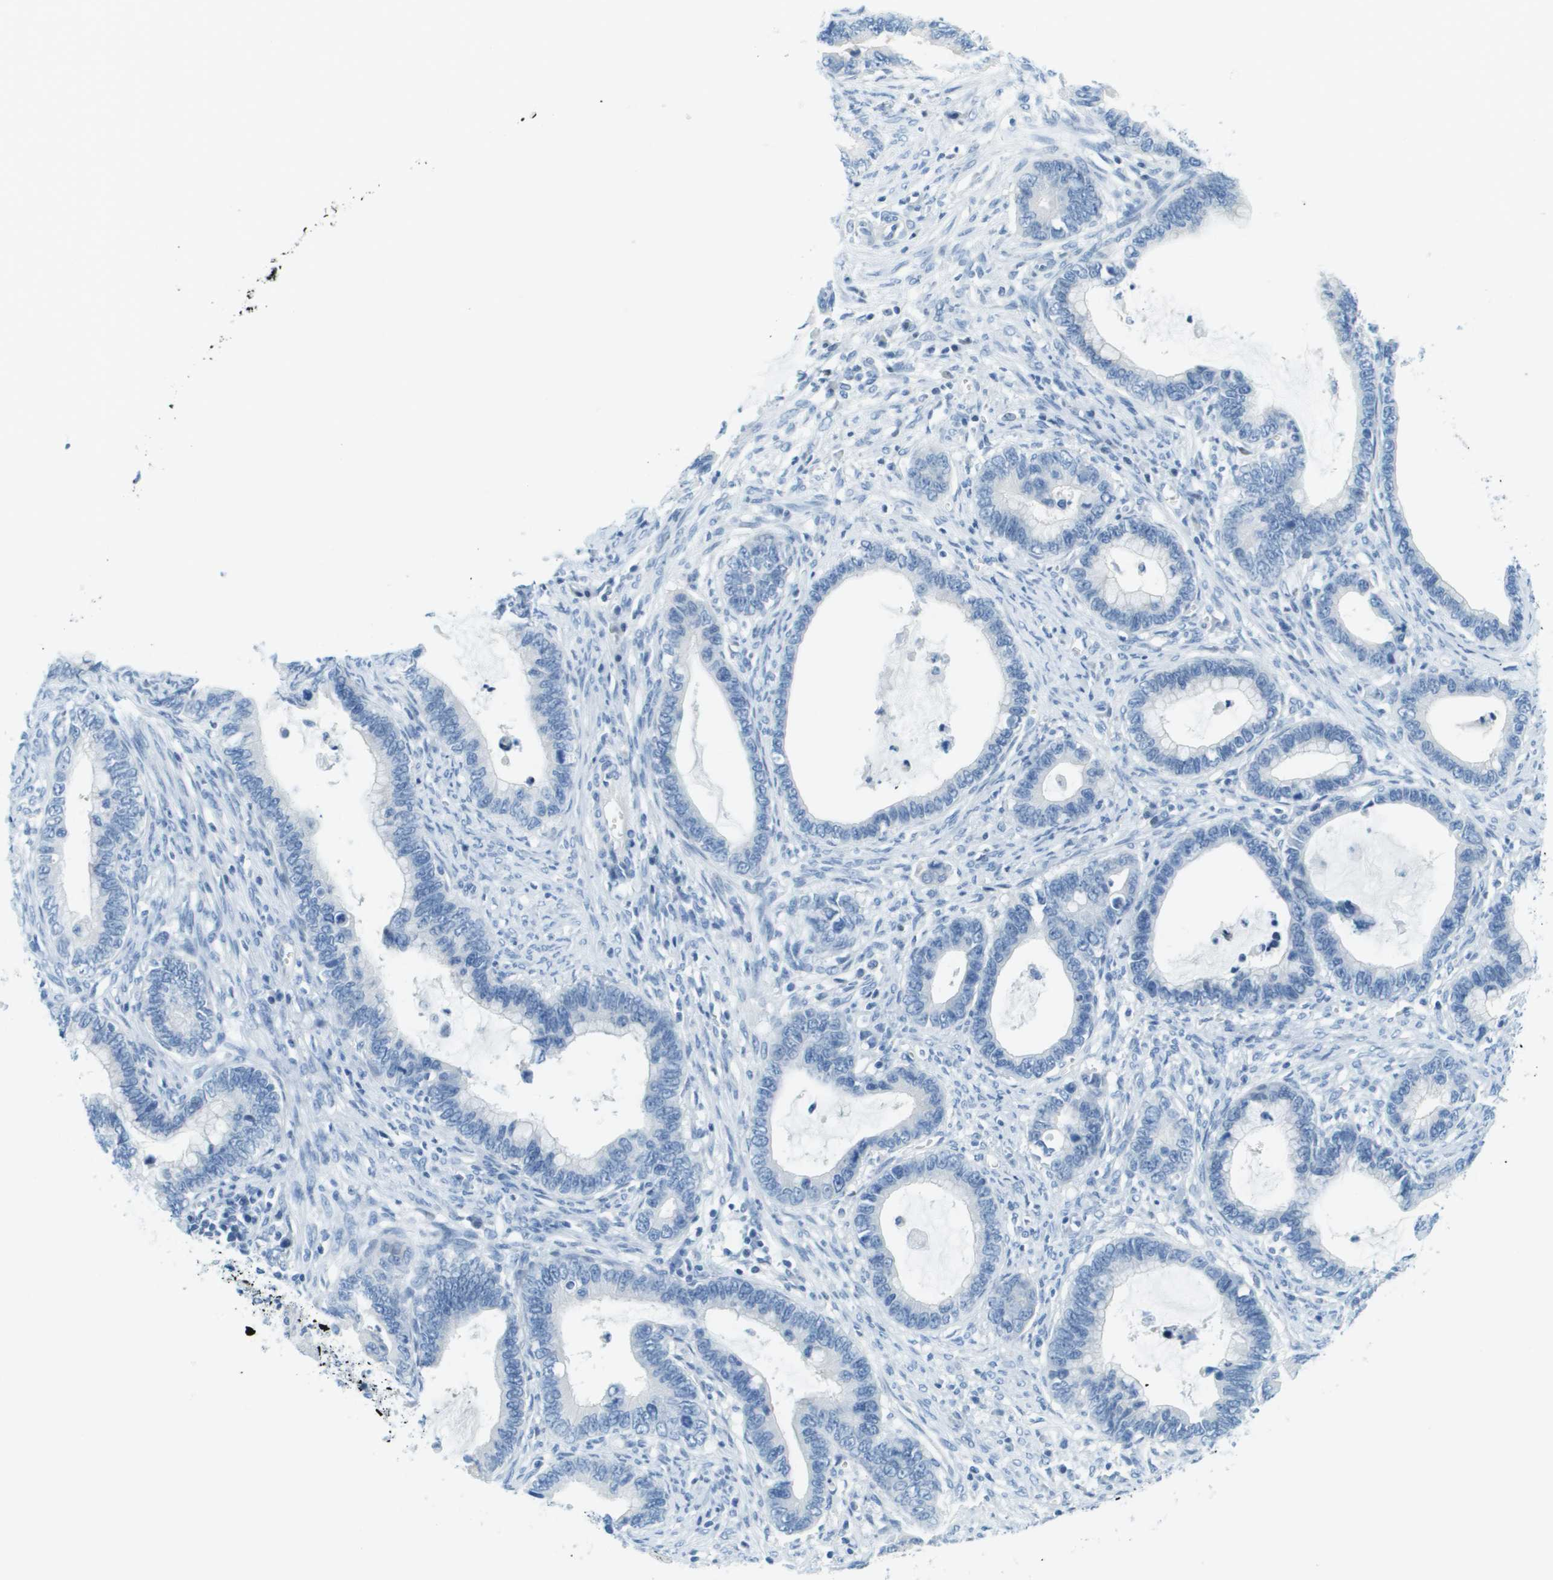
{"staining": {"intensity": "negative", "quantity": "none", "location": "none"}, "tissue": "cervical cancer", "cell_type": "Tumor cells", "image_type": "cancer", "snomed": [{"axis": "morphology", "description": "Adenocarcinoma, NOS"}, {"axis": "topography", "description": "Cervix"}], "caption": "Image shows no protein staining in tumor cells of cervical cancer (adenocarcinoma) tissue.", "gene": "CDHR2", "patient": {"sex": "female", "age": 44}}